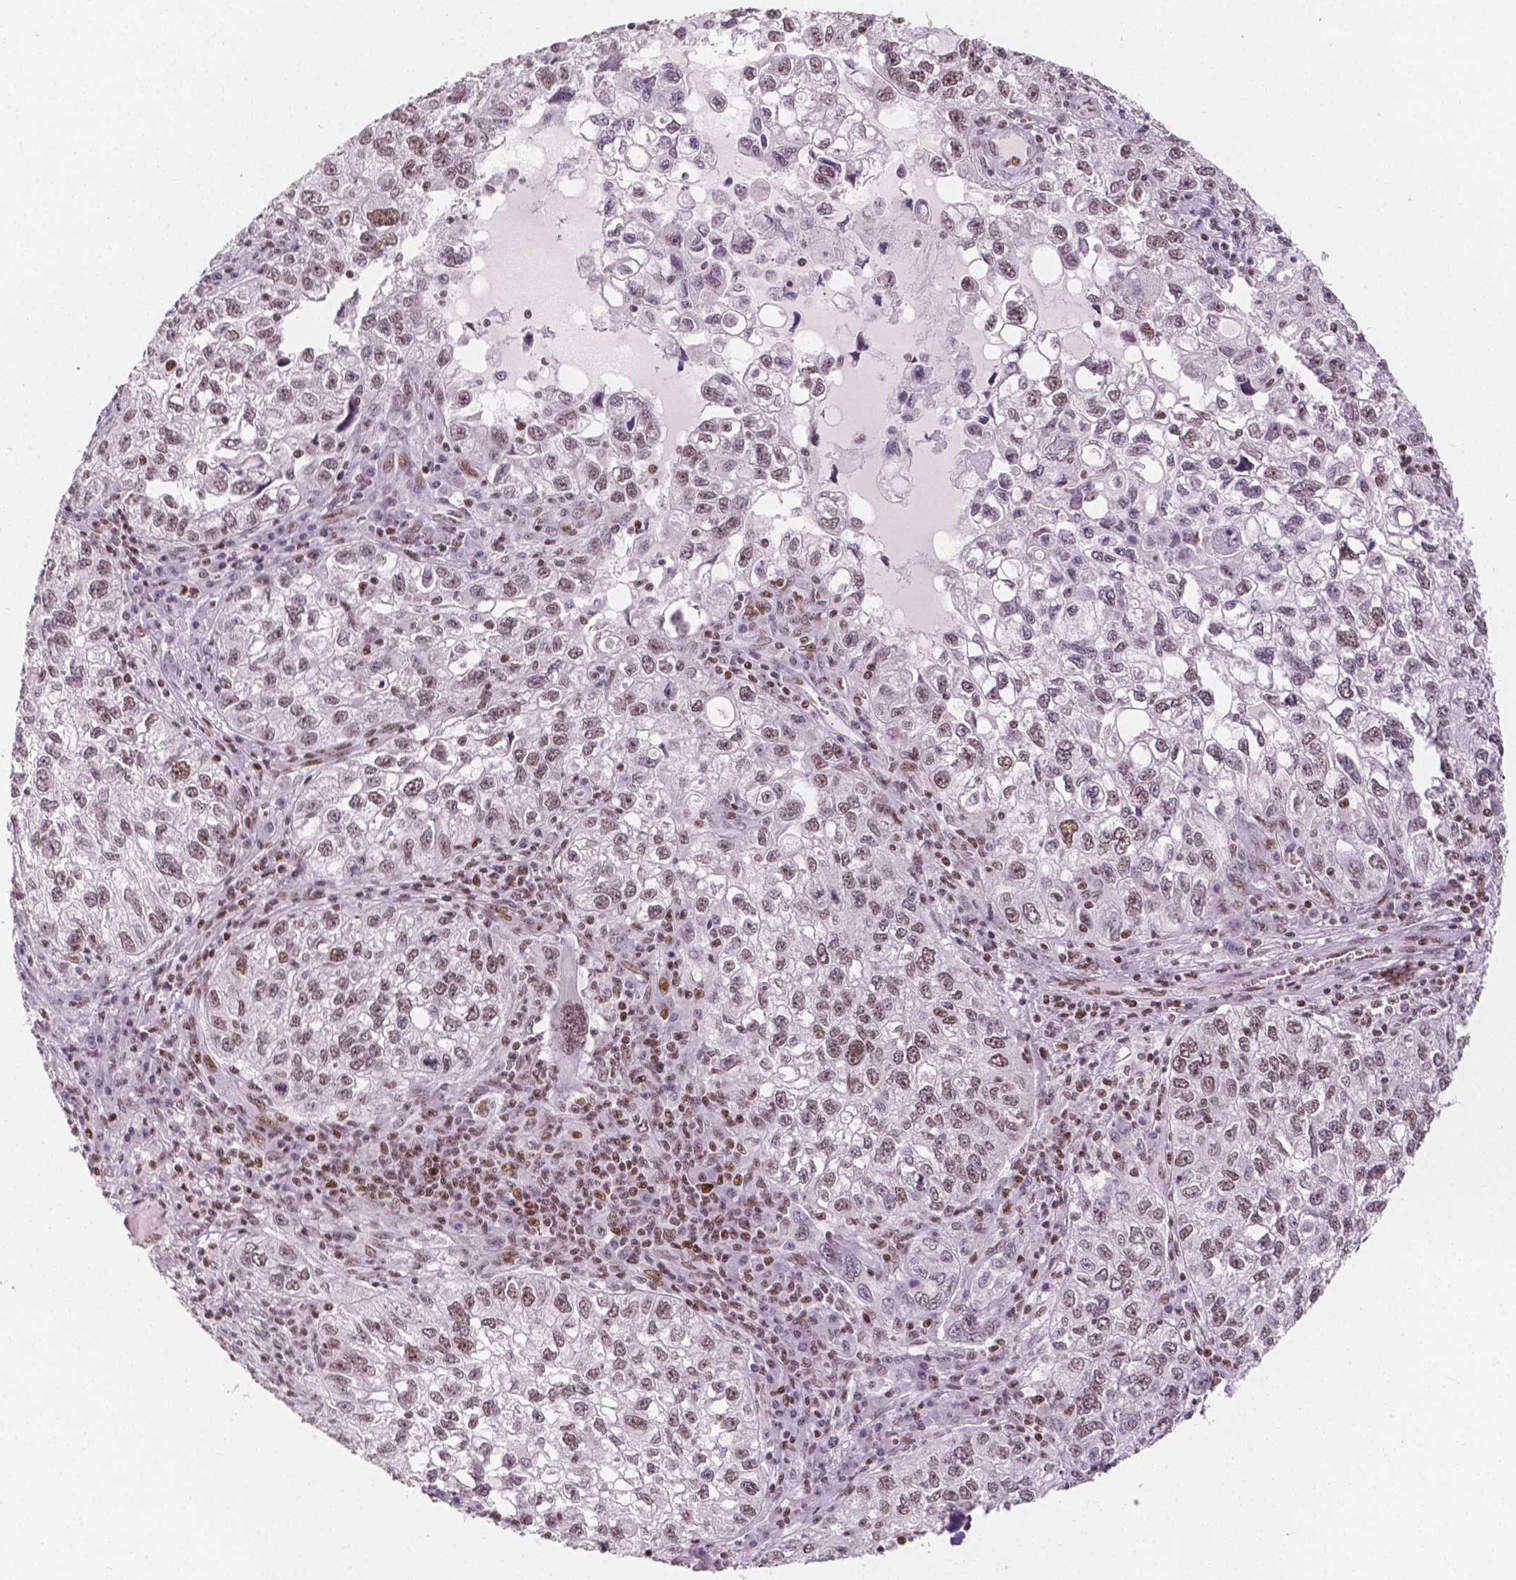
{"staining": {"intensity": "moderate", "quantity": ">75%", "location": "nuclear"}, "tissue": "cervical cancer", "cell_type": "Tumor cells", "image_type": "cancer", "snomed": [{"axis": "morphology", "description": "Squamous cell carcinoma, NOS"}, {"axis": "topography", "description": "Cervix"}], "caption": "Protein expression analysis of squamous cell carcinoma (cervical) displays moderate nuclear positivity in approximately >75% of tumor cells.", "gene": "HDAC1", "patient": {"sex": "female", "age": 55}}